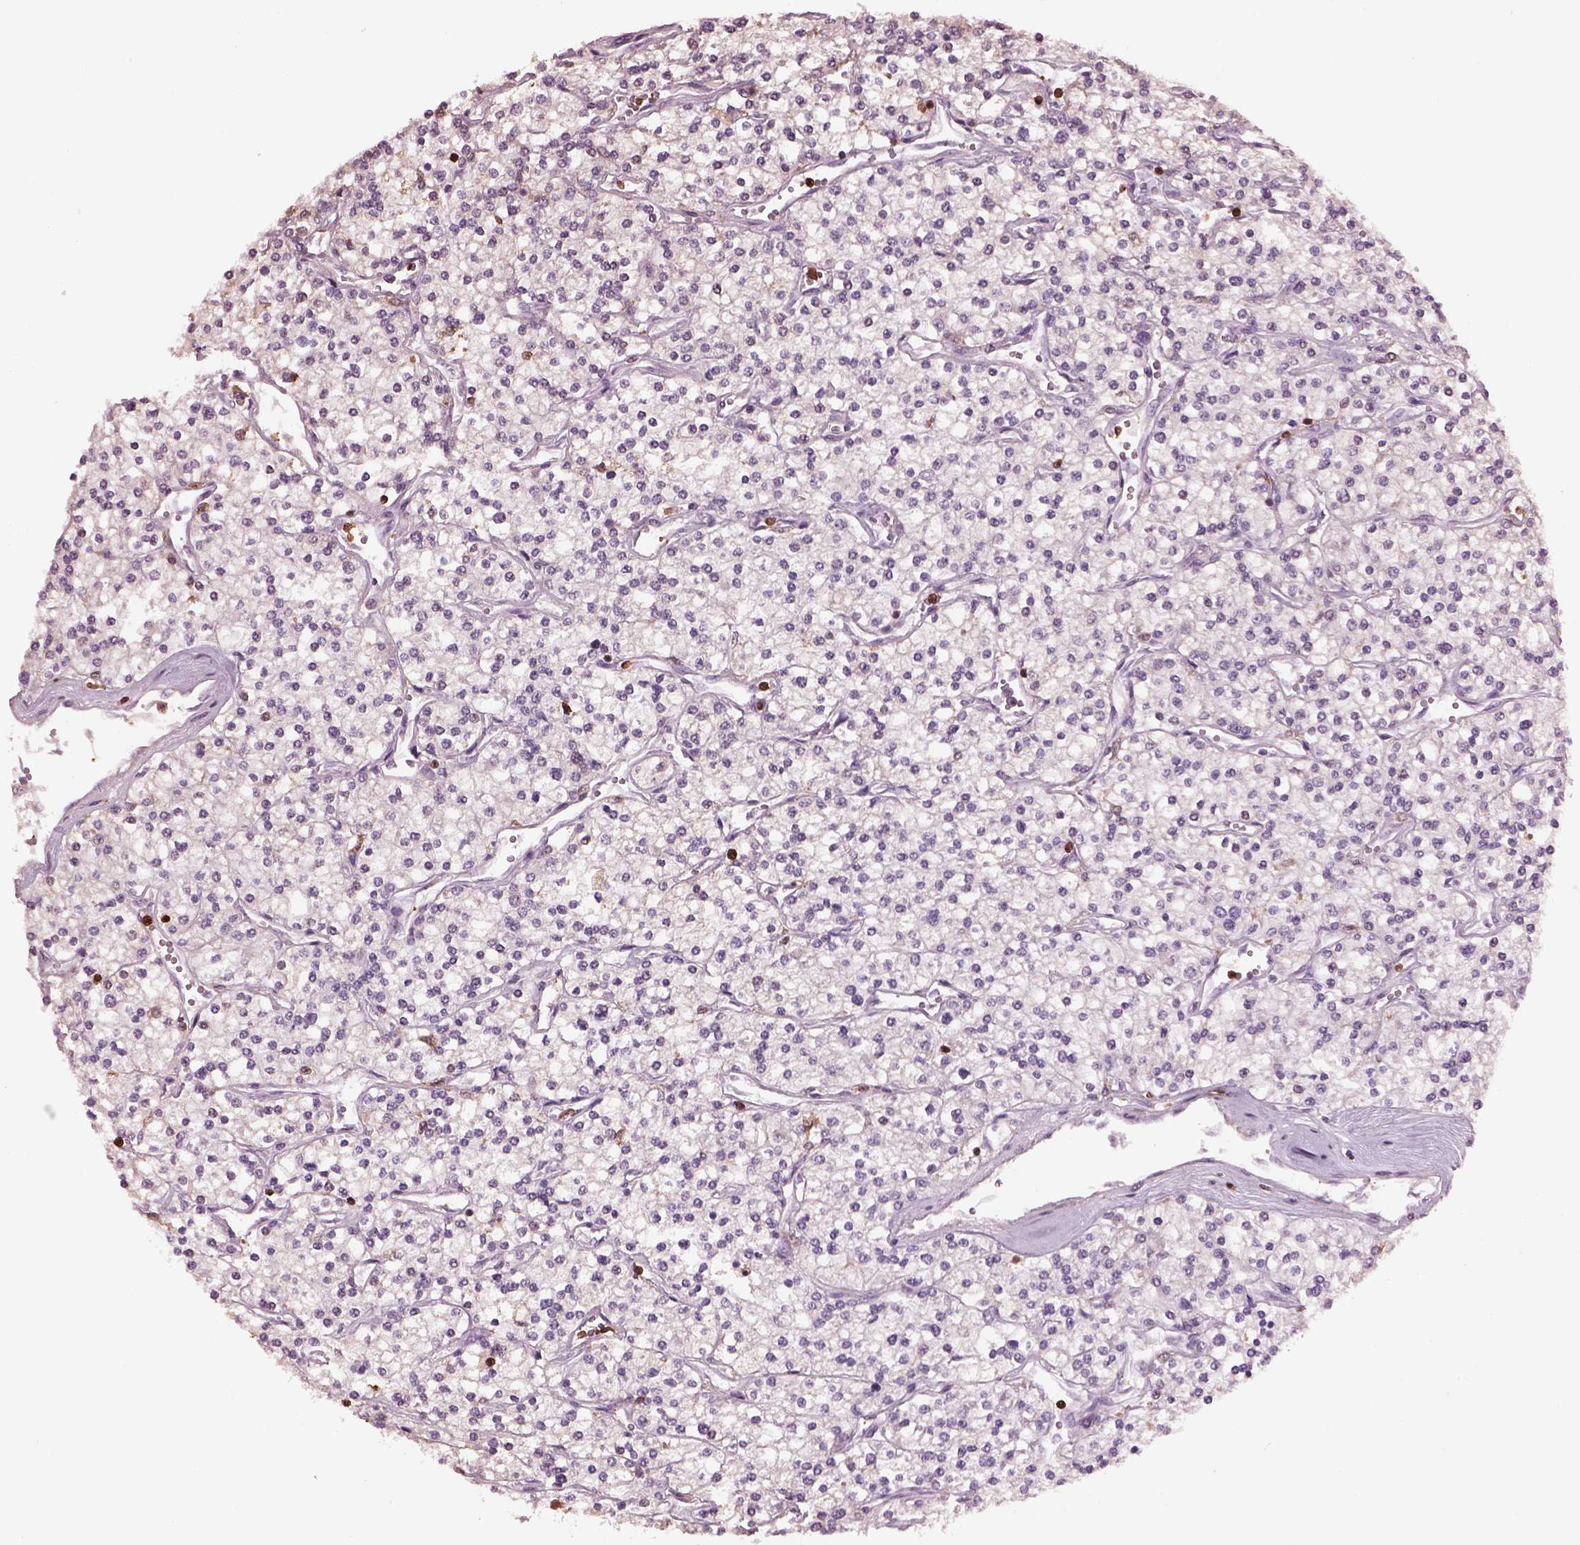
{"staining": {"intensity": "negative", "quantity": "none", "location": "none"}, "tissue": "renal cancer", "cell_type": "Tumor cells", "image_type": "cancer", "snomed": [{"axis": "morphology", "description": "Adenocarcinoma, NOS"}, {"axis": "topography", "description": "Kidney"}], "caption": "Renal cancer was stained to show a protein in brown. There is no significant positivity in tumor cells.", "gene": "IL31RA", "patient": {"sex": "male", "age": 80}}